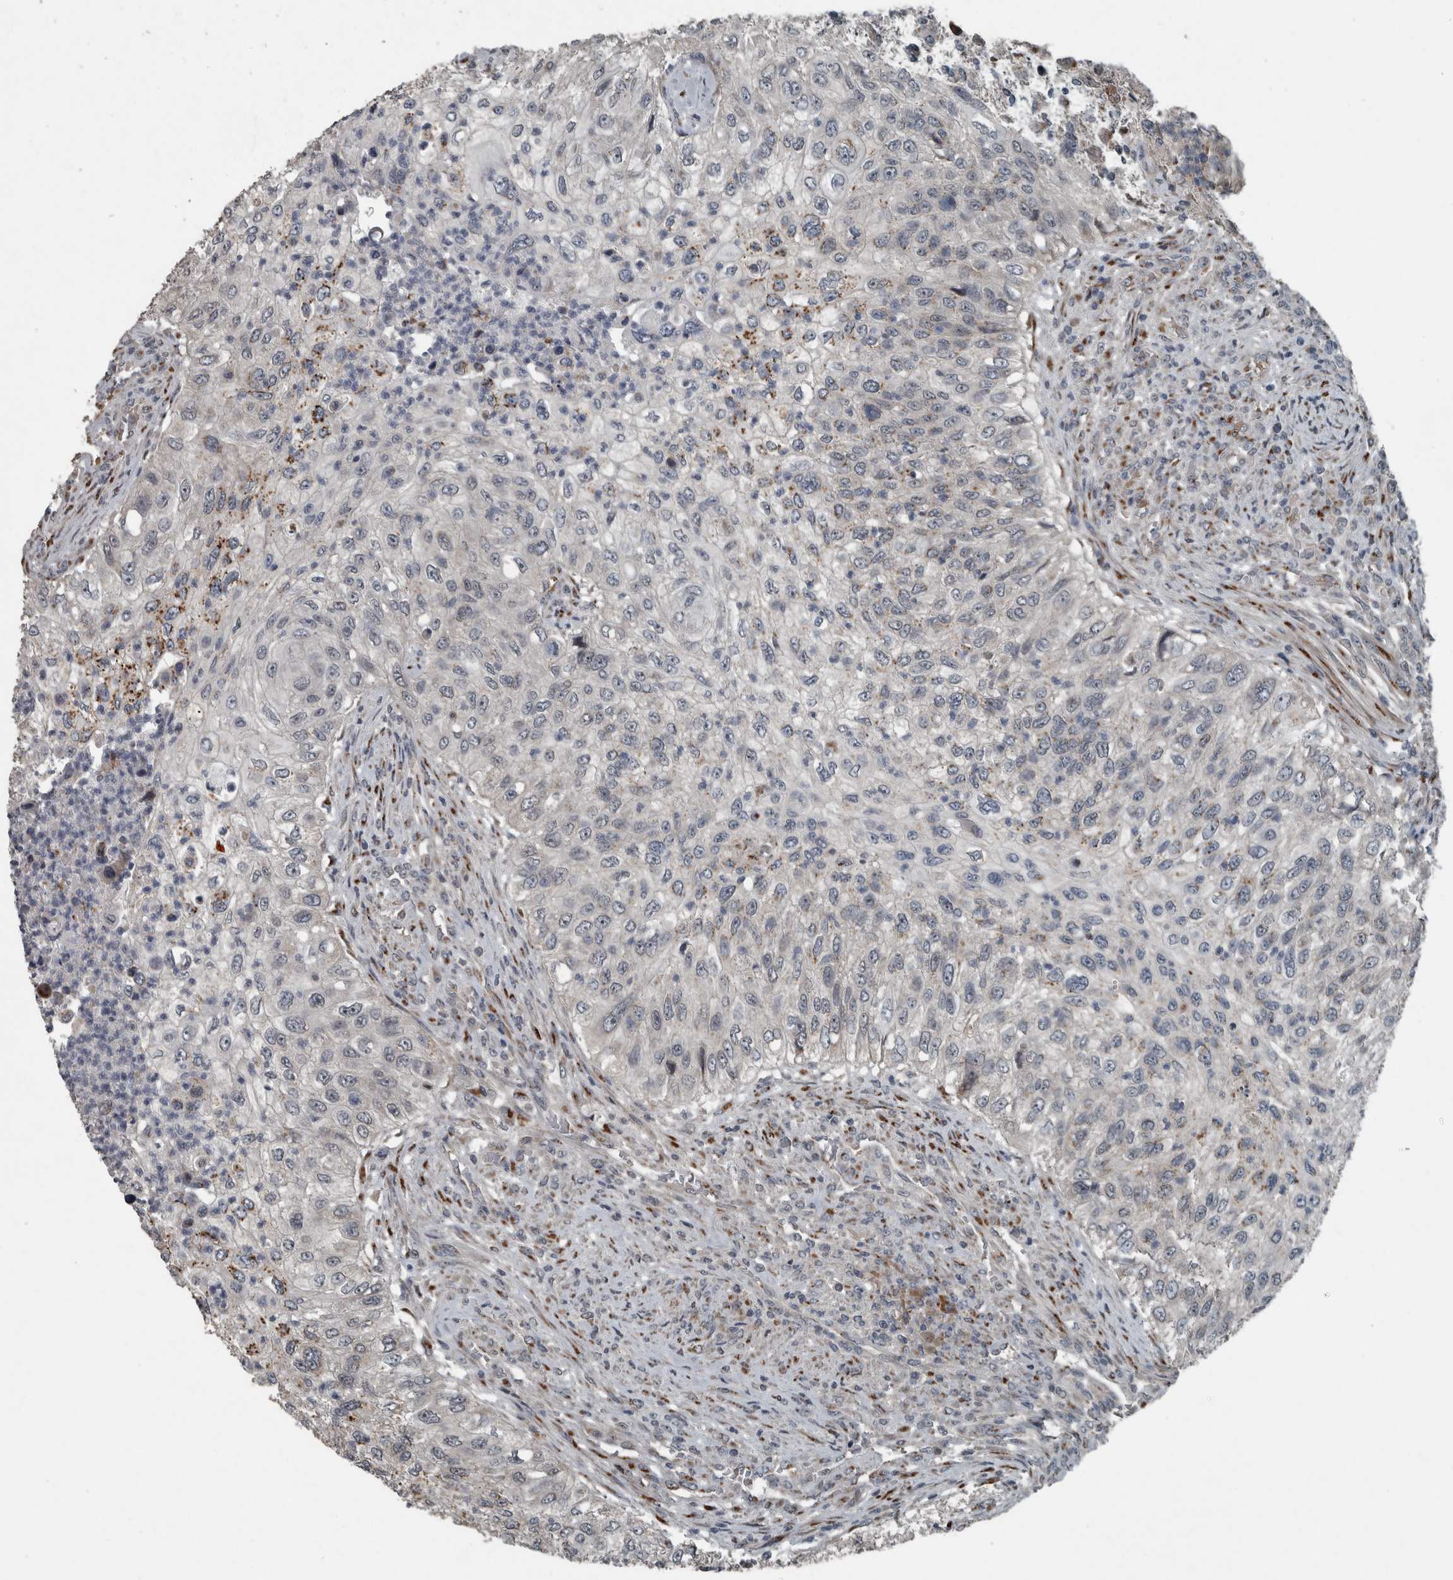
{"staining": {"intensity": "negative", "quantity": "none", "location": "none"}, "tissue": "urothelial cancer", "cell_type": "Tumor cells", "image_type": "cancer", "snomed": [{"axis": "morphology", "description": "Urothelial carcinoma, High grade"}, {"axis": "topography", "description": "Urinary bladder"}], "caption": "High magnification brightfield microscopy of urothelial cancer stained with DAB (3,3'-diaminobenzidine) (brown) and counterstained with hematoxylin (blue): tumor cells show no significant expression.", "gene": "ZNF345", "patient": {"sex": "female", "age": 60}}